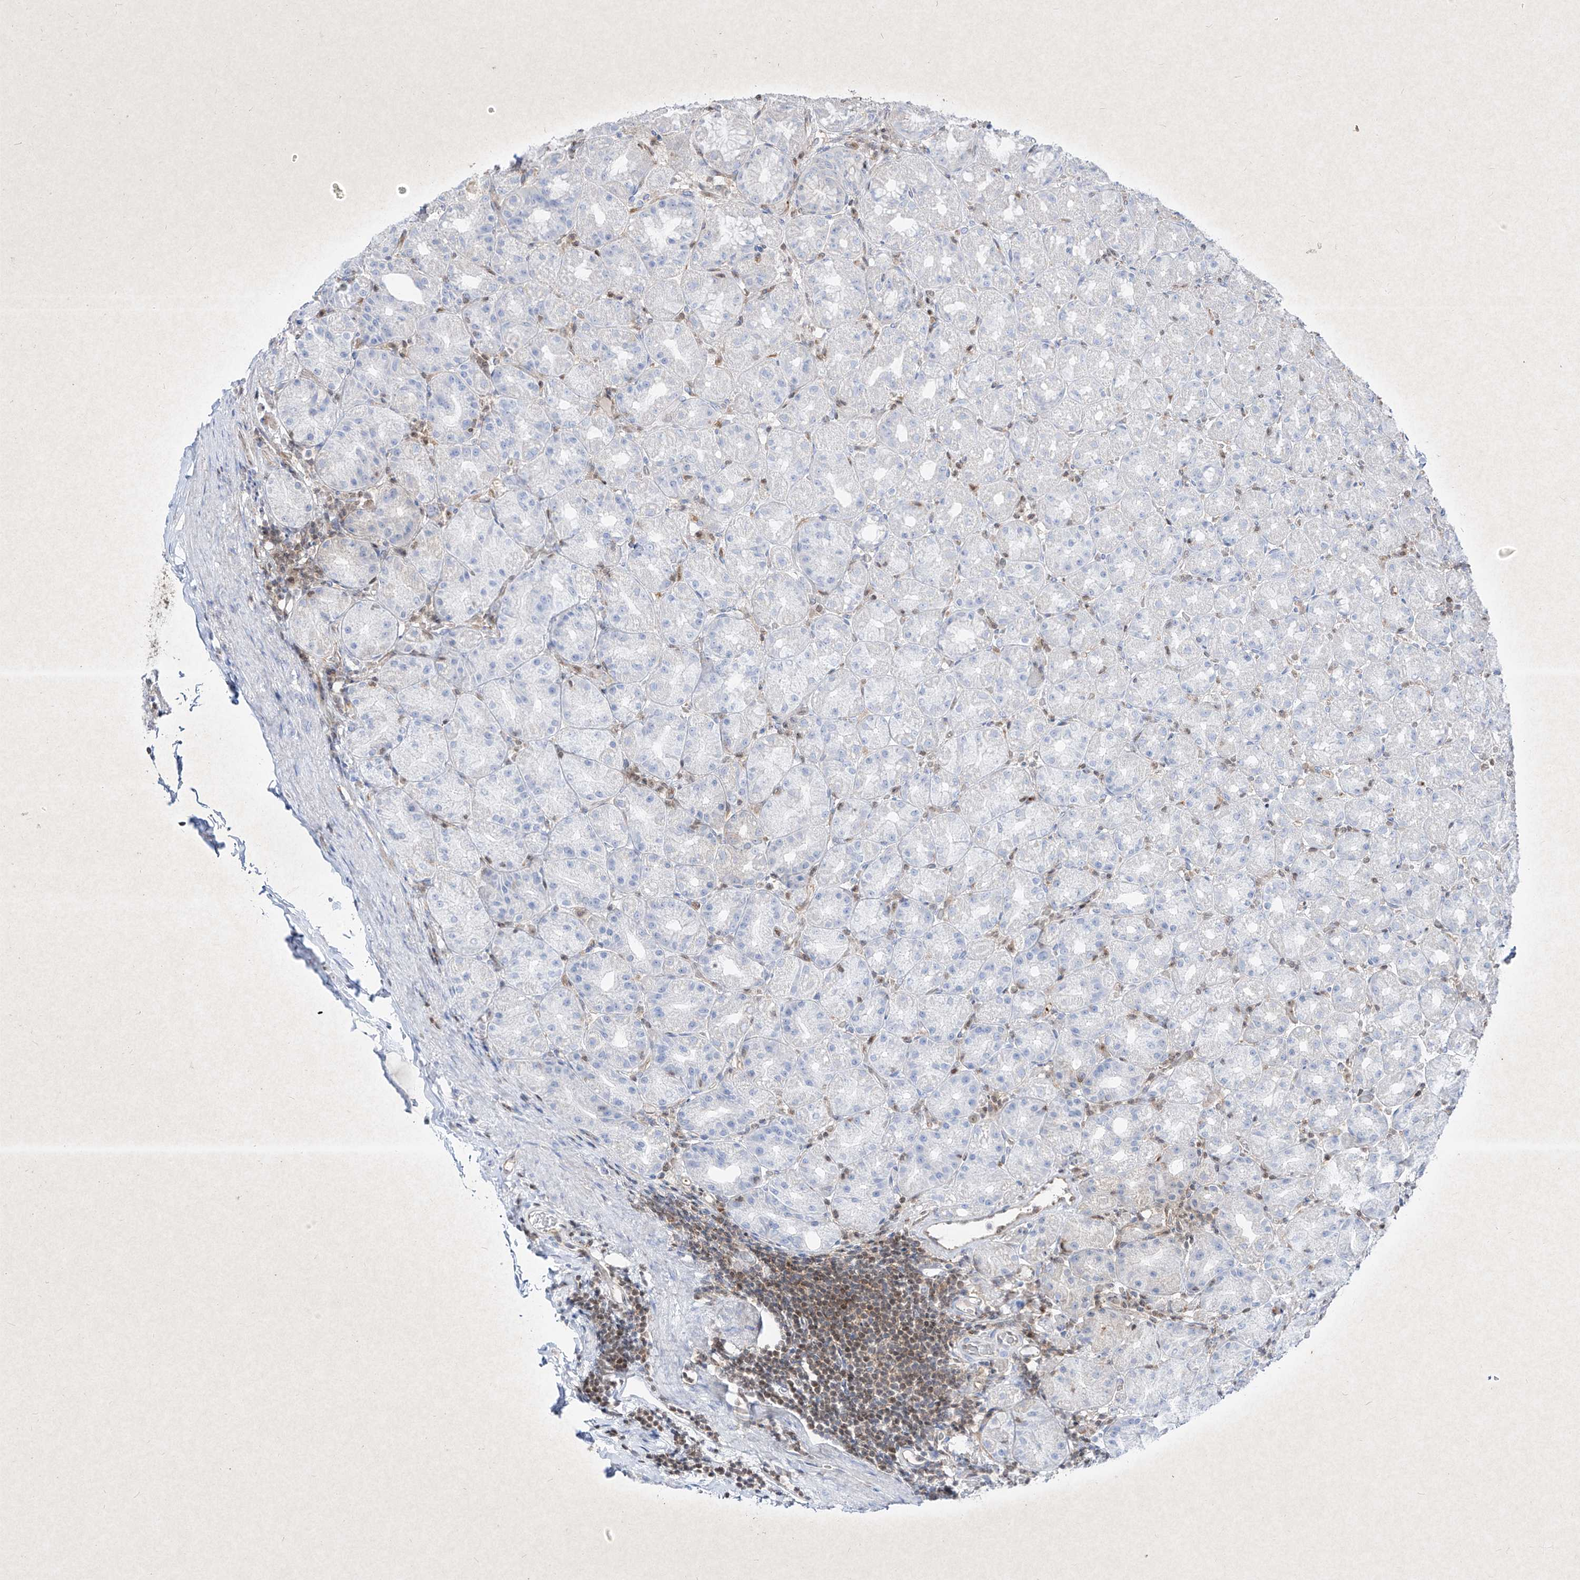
{"staining": {"intensity": "moderate", "quantity": "<25%", "location": "cytoplasmic/membranous"}, "tissue": "stomach", "cell_type": "Glandular cells", "image_type": "normal", "snomed": [{"axis": "morphology", "description": "Normal tissue, NOS"}, {"axis": "topography", "description": "Stomach, upper"}], "caption": "Brown immunohistochemical staining in unremarkable stomach reveals moderate cytoplasmic/membranous staining in about <25% of glandular cells.", "gene": "PSMB10", "patient": {"sex": "male", "age": 68}}